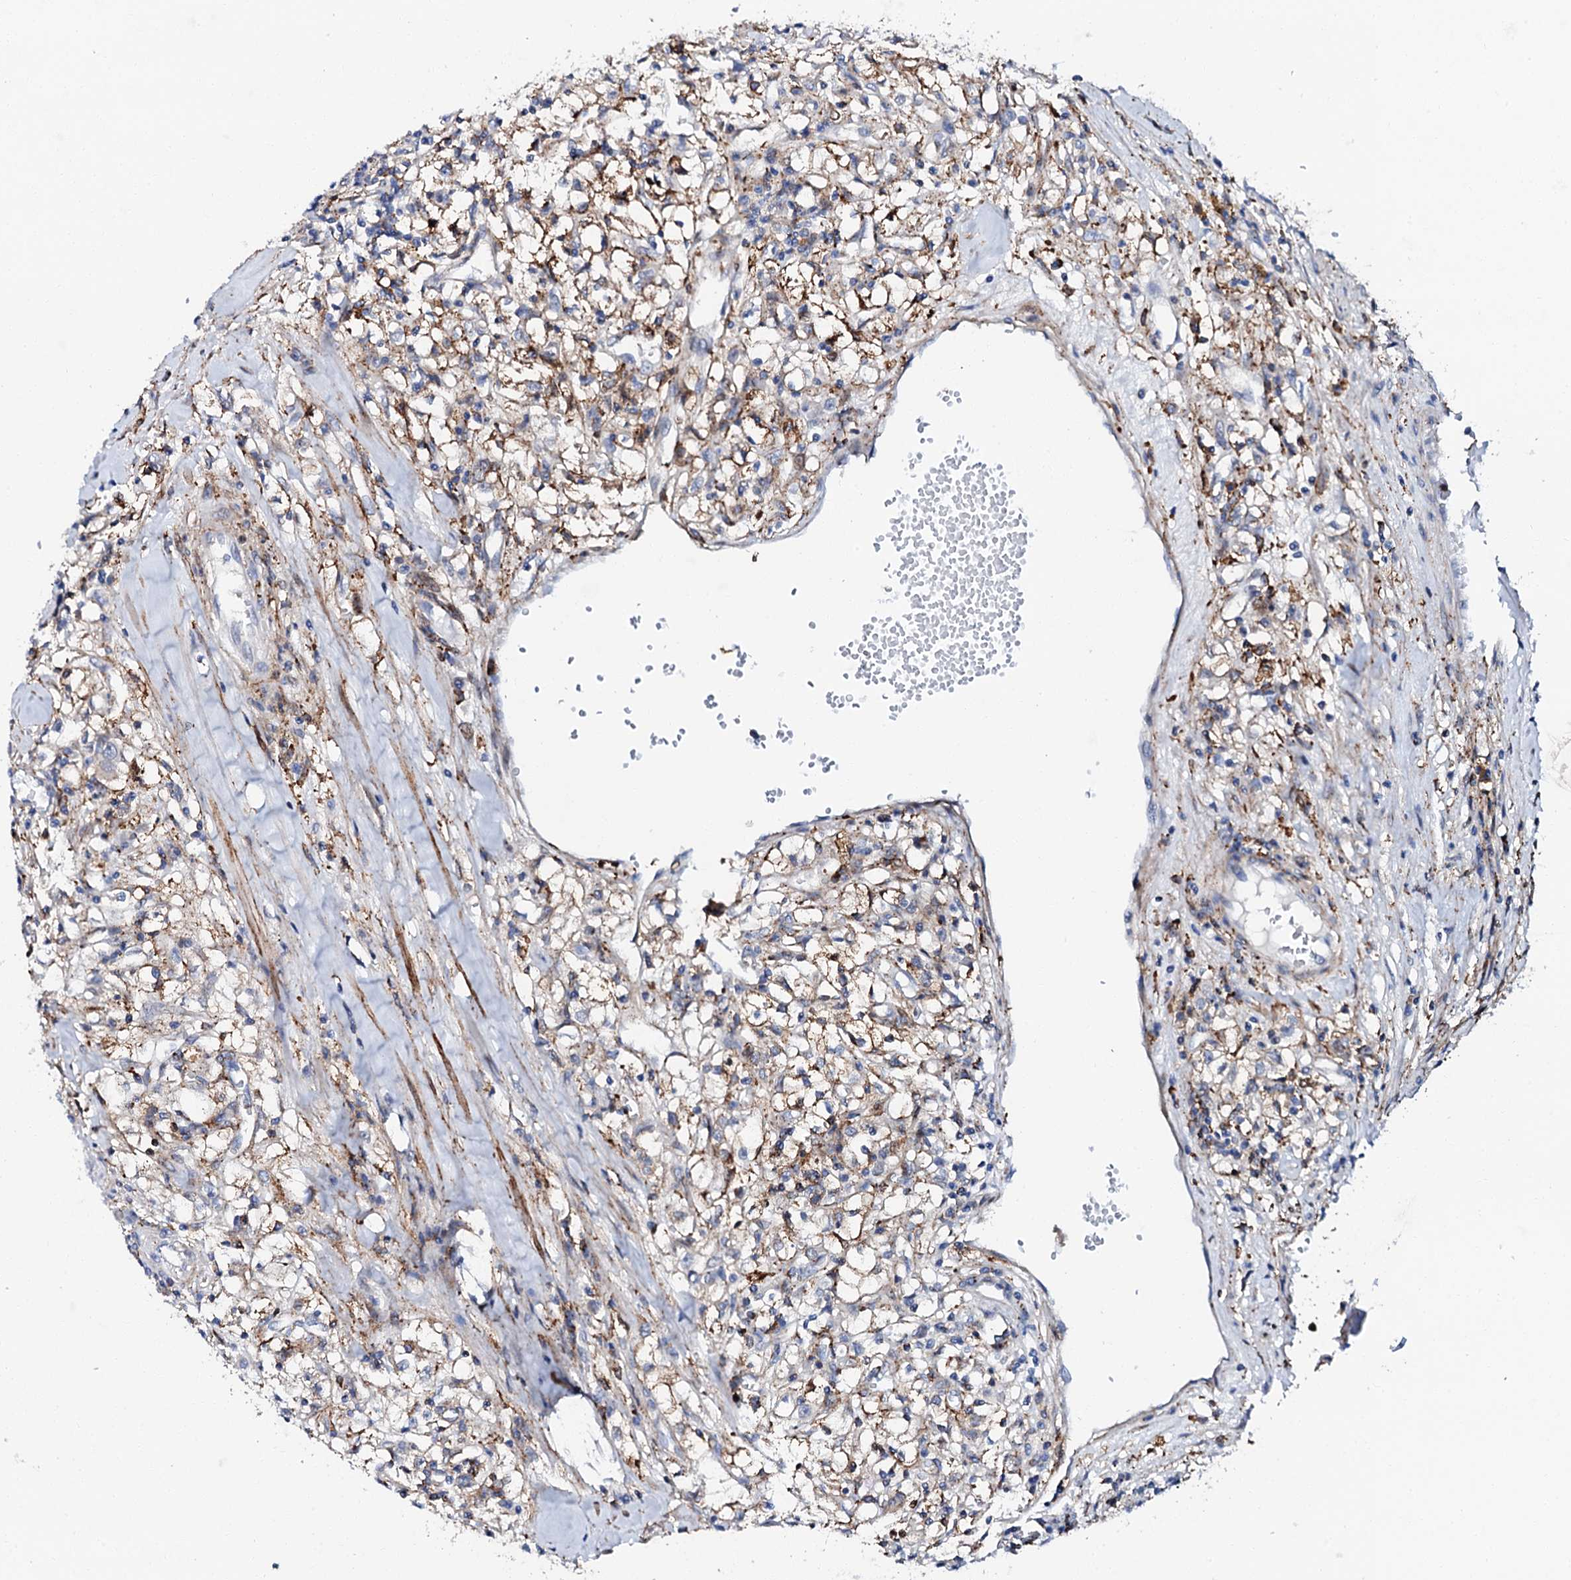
{"staining": {"intensity": "moderate", "quantity": ">75%", "location": "cytoplasmic/membranous"}, "tissue": "renal cancer", "cell_type": "Tumor cells", "image_type": "cancer", "snomed": [{"axis": "morphology", "description": "Adenocarcinoma, NOS"}, {"axis": "topography", "description": "Kidney"}], "caption": "Adenocarcinoma (renal) stained with a protein marker displays moderate staining in tumor cells.", "gene": "MED13L", "patient": {"sex": "male", "age": 56}}